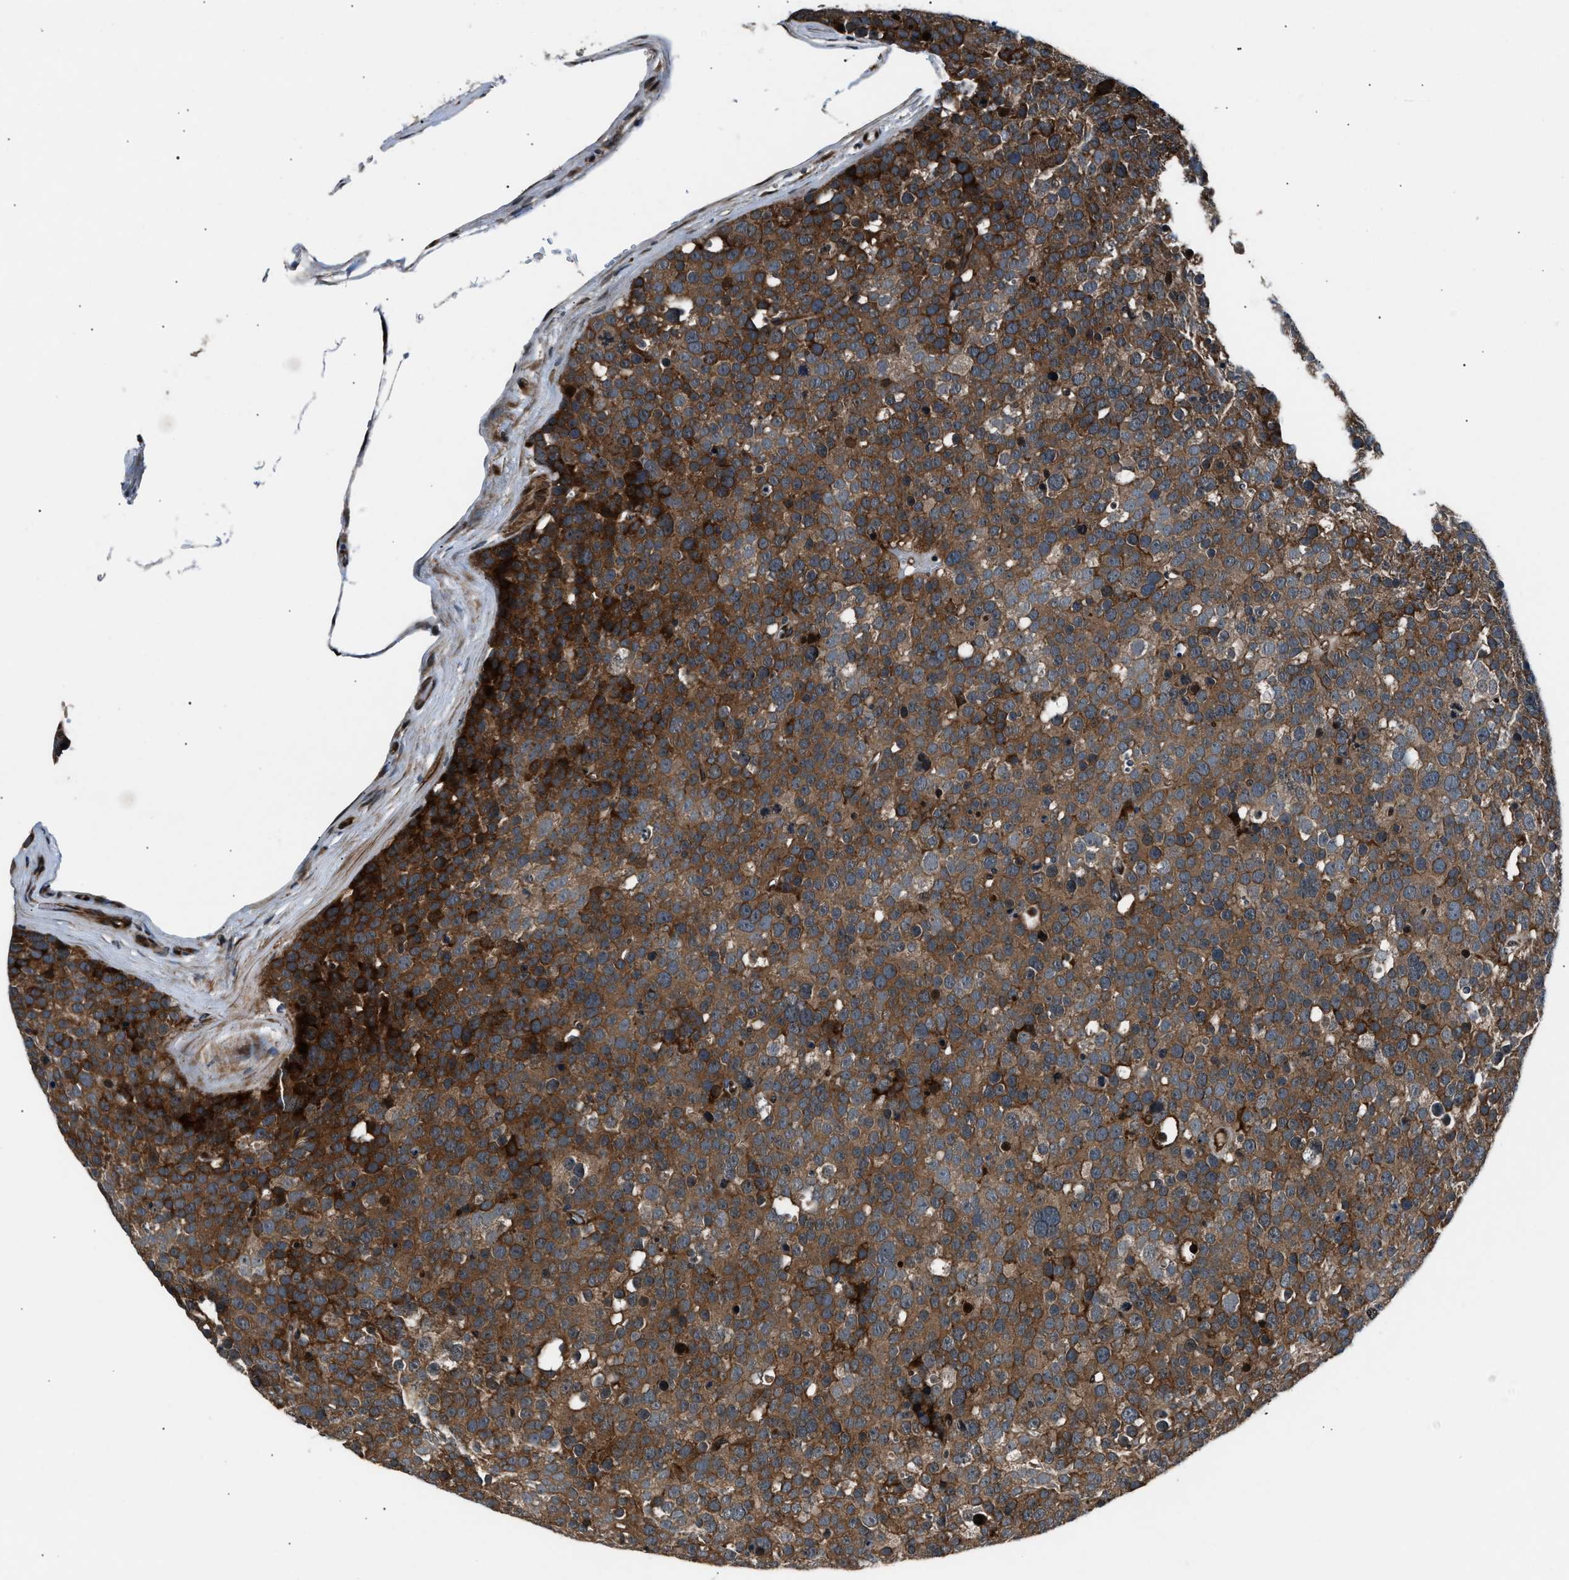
{"staining": {"intensity": "strong", "quantity": ">75%", "location": "cytoplasmic/membranous"}, "tissue": "testis cancer", "cell_type": "Tumor cells", "image_type": "cancer", "snomed": [{"axis": "morphology", "description": "Seminoma, NOS"}, {"axis": "topography", "description": "Testis"}], "caption": "Tumor cells show high levels of strong cytoplasmic/membranous staining in approximately >75% of cells in seminoma (testis). The protein of interest is stained brown, and the nuclei are stained in blue (DAB (3,3'-diaminobenzidine) IHC with brightfield microscopy, high magnification).", "gene": "DYNC2I1", "patient": {"sex": "male", "age": 71}}